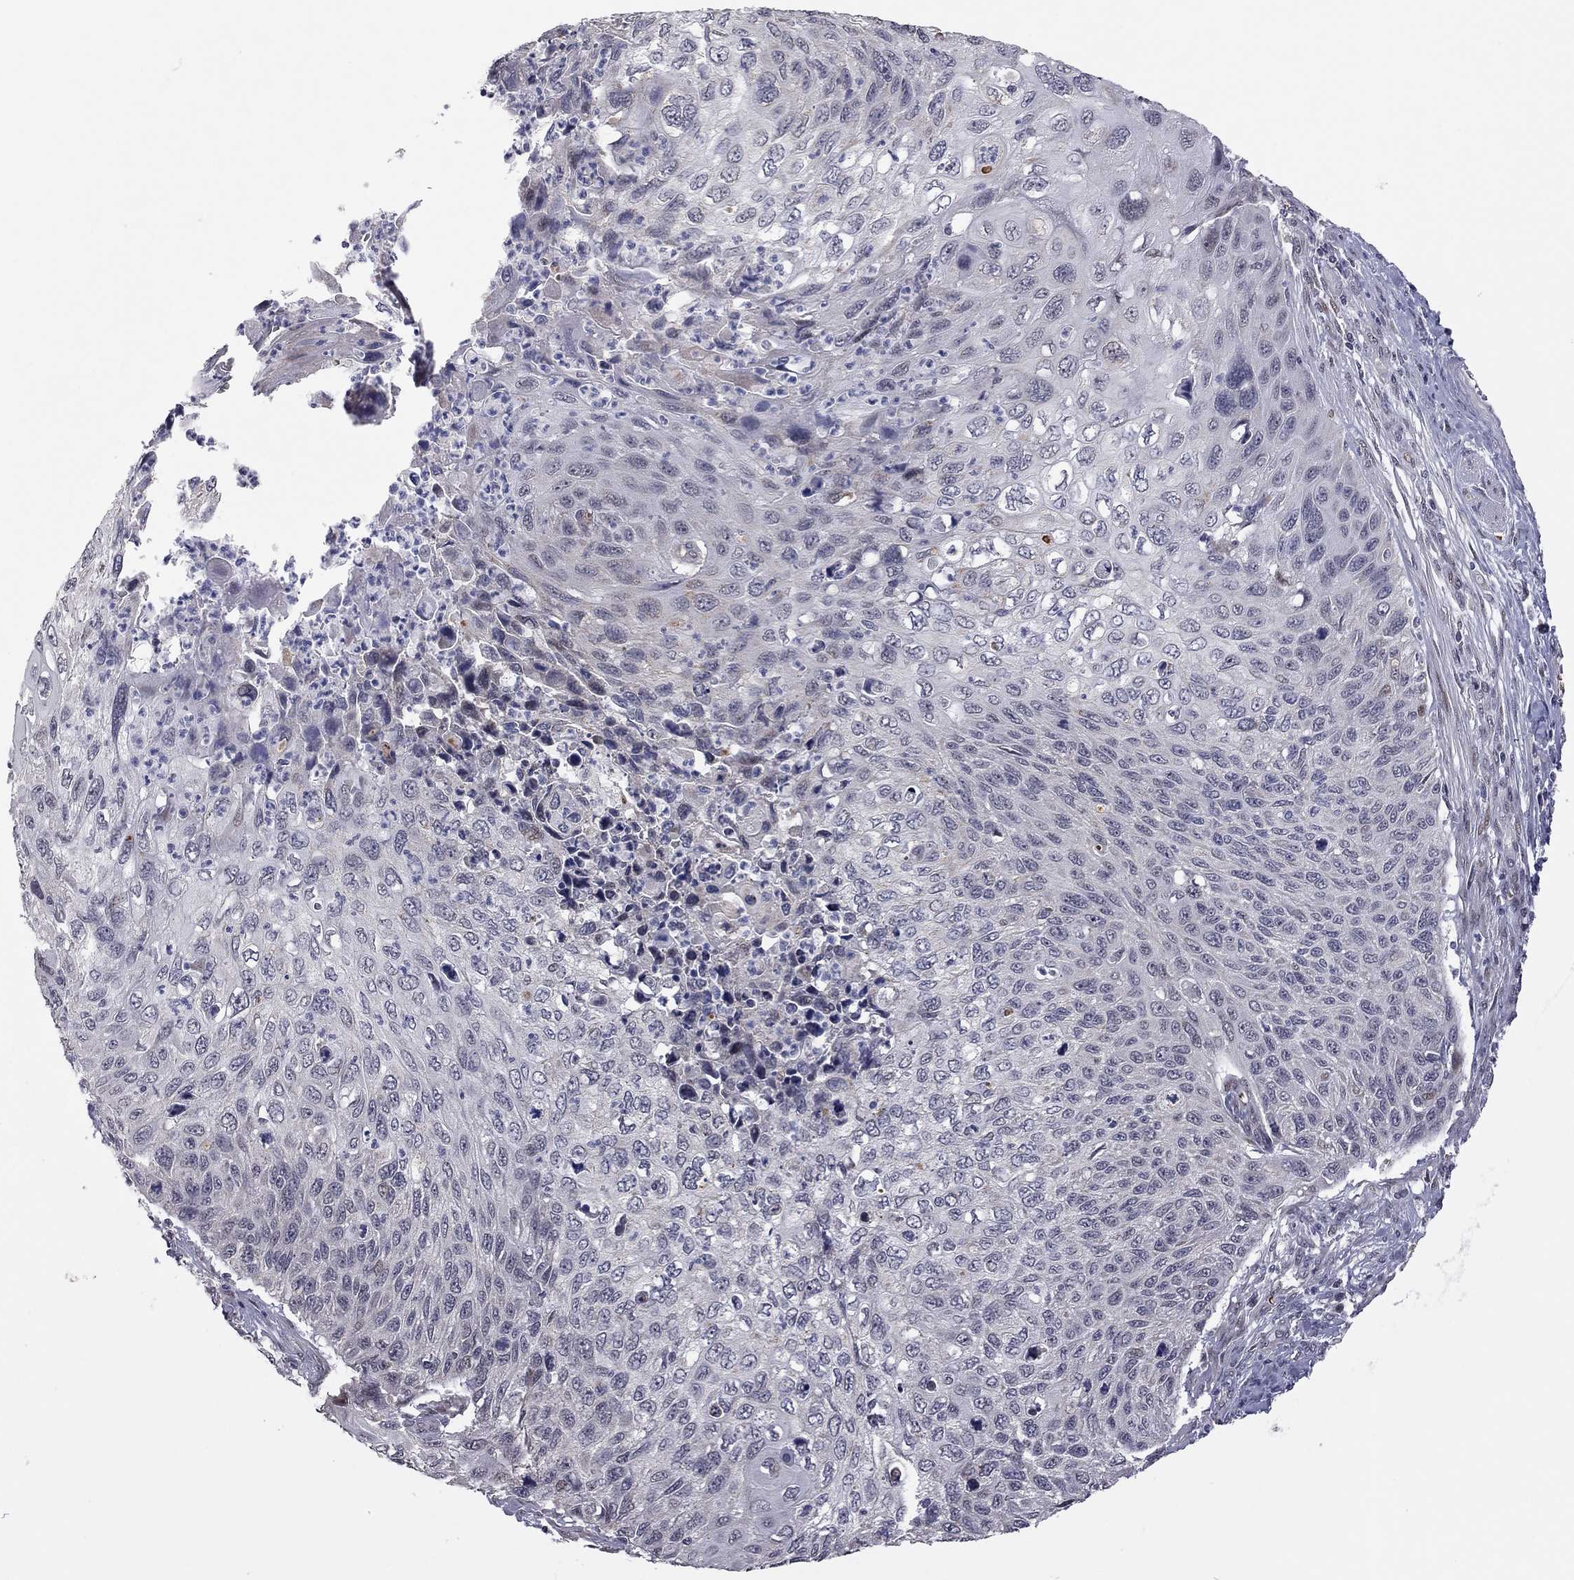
{"staining": {"intensity": "weak", "quantity": "<25%", "location": "nuclear"}, "tissue": "cervical cancer", "cell_type": "Tumor cells", "image_type": "cancer", "snomed": [{"axis": "morphology", "description": "Squamous cell carcinoma, NOS"}, {"axis": "topography", "description": "Cervix"}], "caption": "The IHC histopathology image has no significant positivity in tumor cells of cervical squamous cell carcinoma tissue. (Brightfield microscopy of DAB immunohistochemistry (IHC) at high magnification).", "gene": "MC3R", "patient": {"sex": "female", "age": 70}}